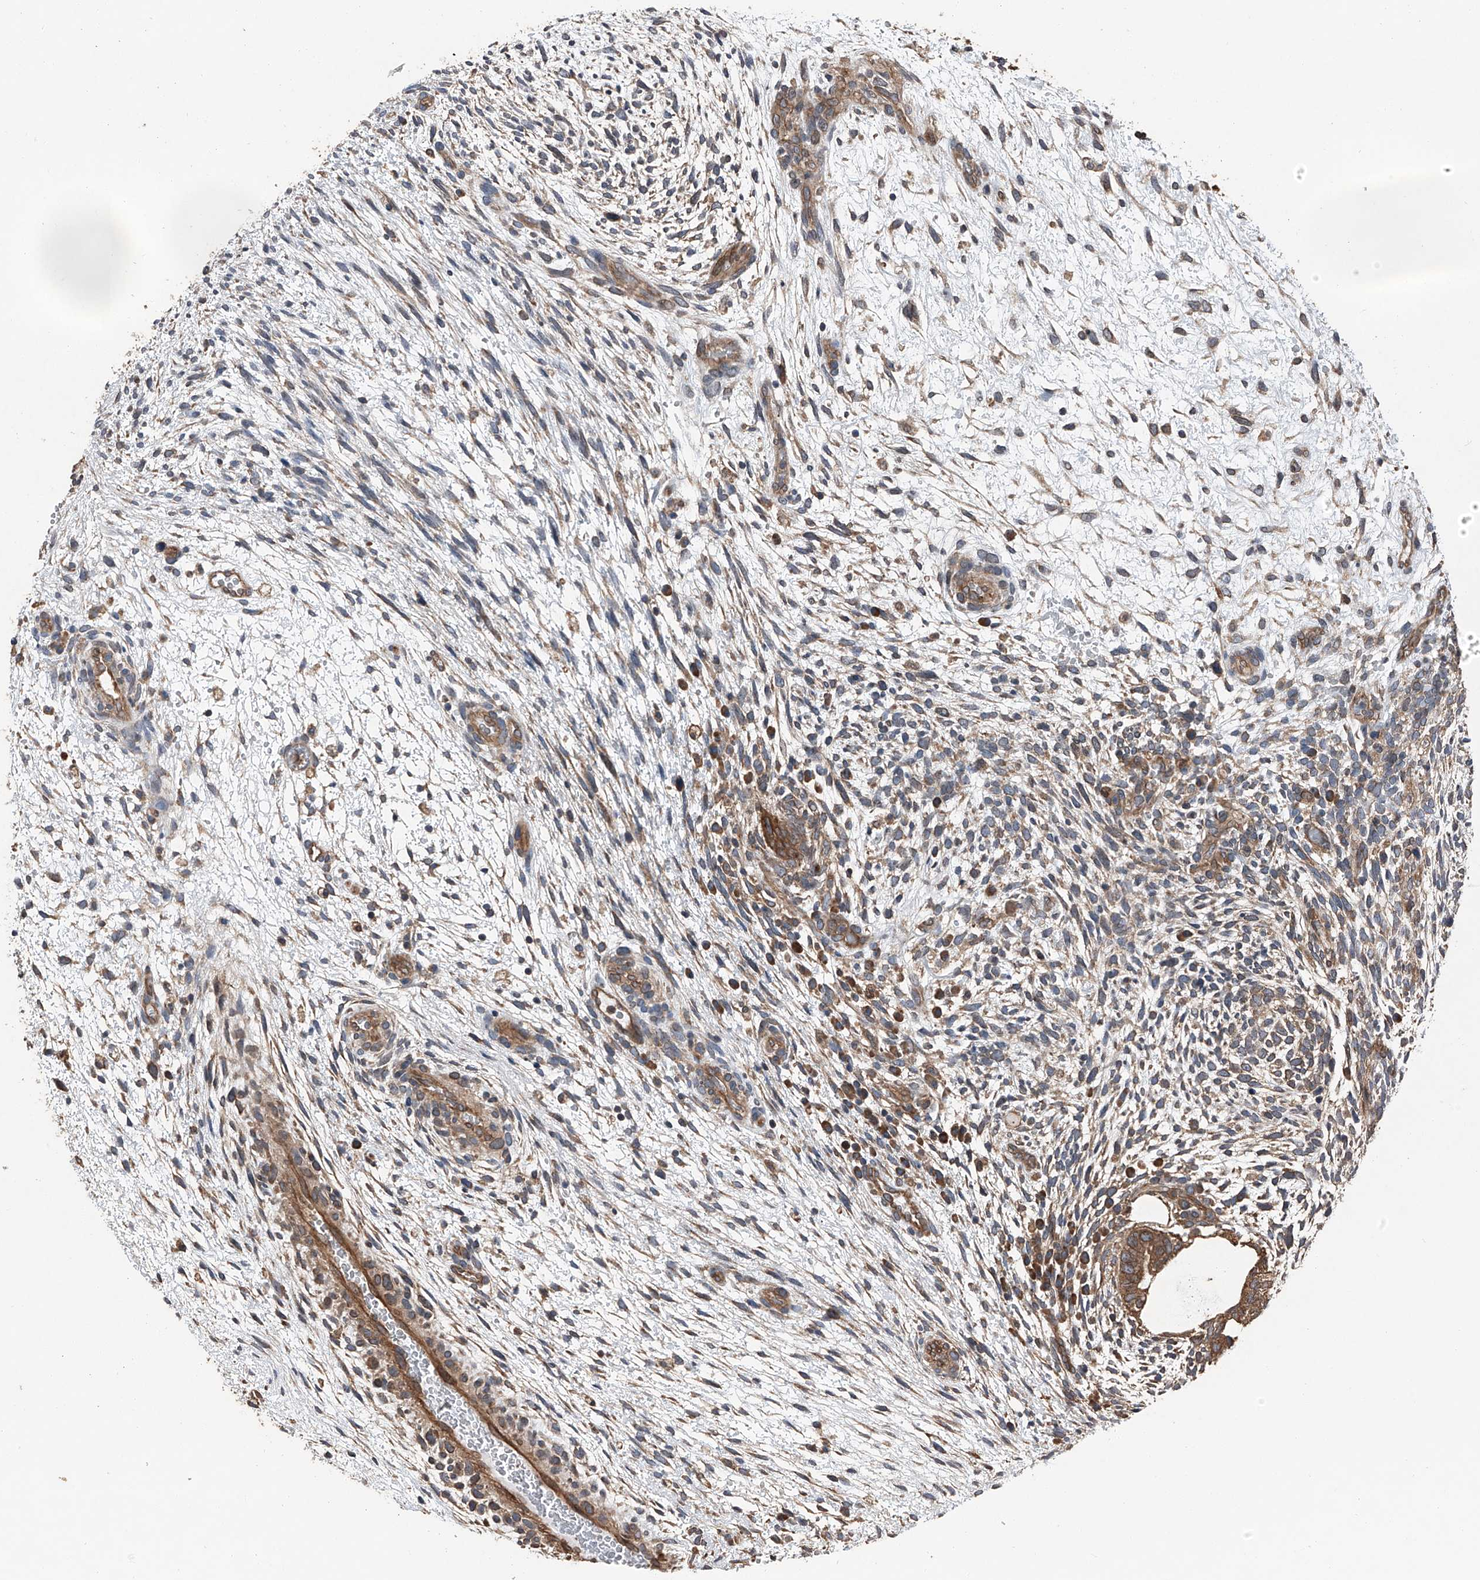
{"staining": {"intensity": "moderate", "quantity": ">75%", "location": "cytoplasmic/membranous"}, "tissue": "testis cancer", "cell_type": "Tumor cells", "image_type": "cancer", "snomed": [{"axis": "morphology", "description": "Carcinoma, Embryonal, NOS"}, {"axis": "topography", "description": "Testis"}], "caption": "Immunohistochemistry (IHC) histopathology image of testis cancer stained for a protein (brown), which exhibits medium levels of moderate cytoplasmic/membranous staining in about >75% of tumor cells.", "gene": "KCNJ2", "patient": {"sex": "male", "age": 37}}